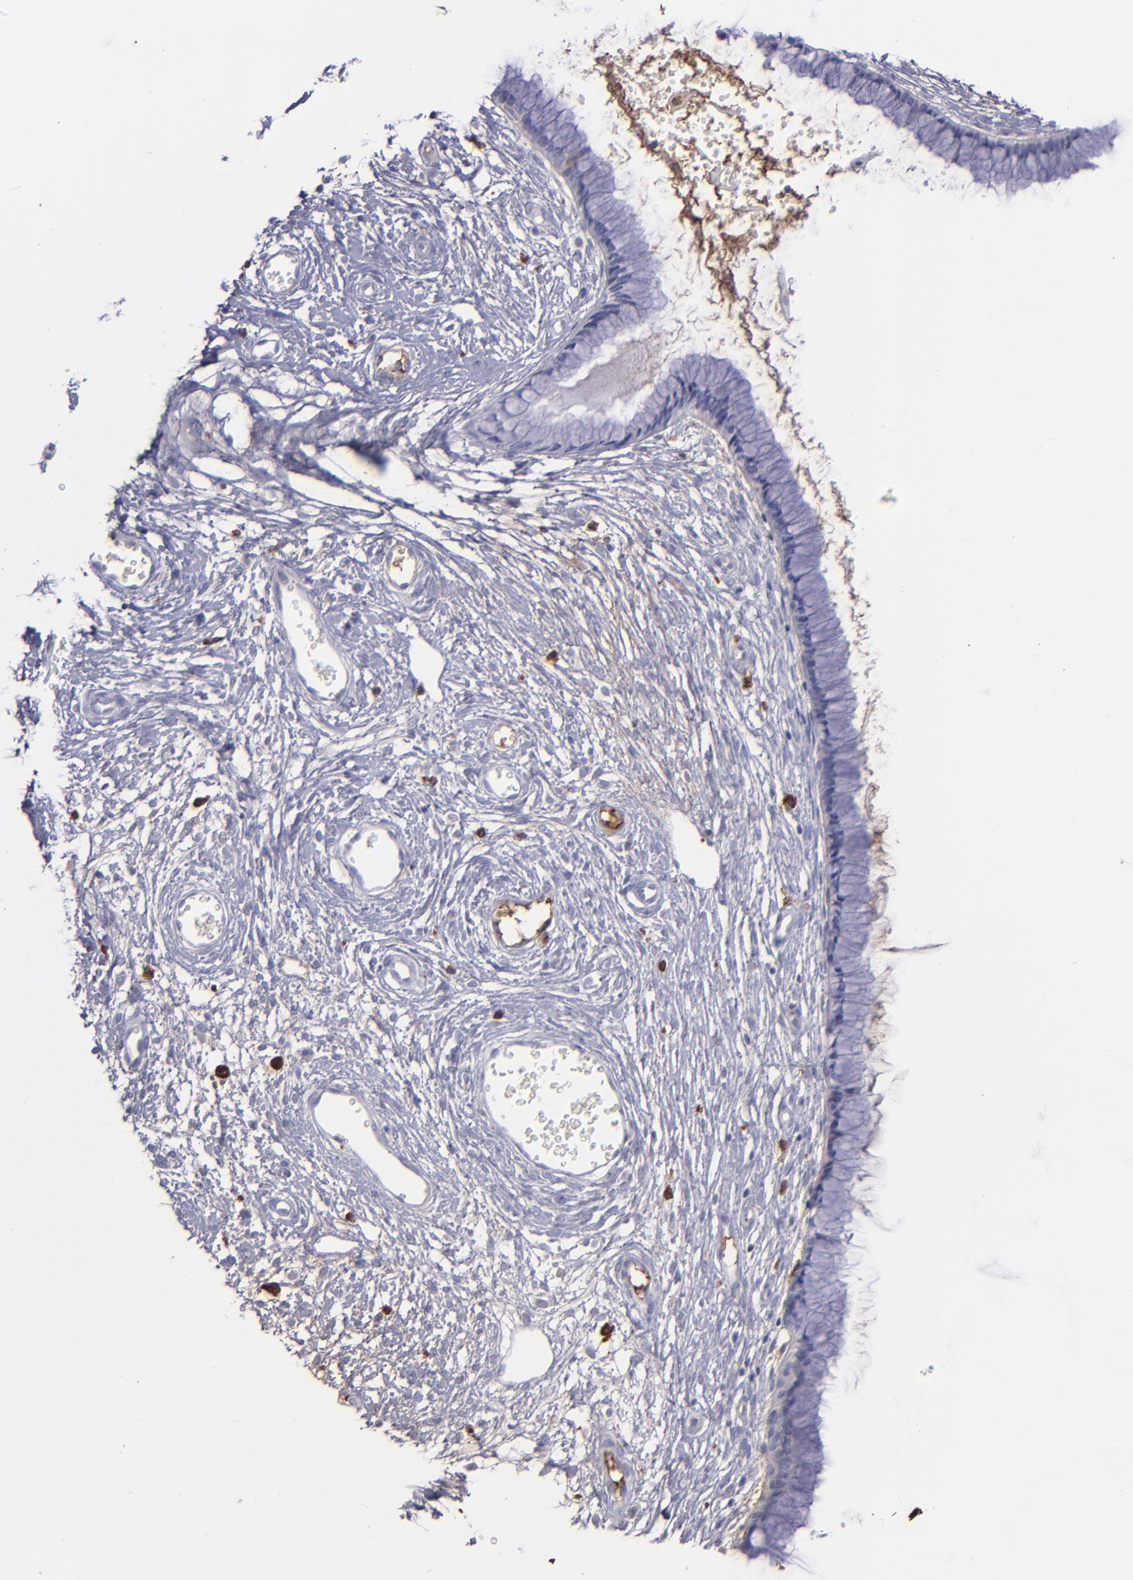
{"staining": {"intensity": "negative", "quantity": "none", "location": "none"}, "tissue": "cervix", "cell_type": "Glandular cells", "image_type": "normal", "snomed": [{"axis": "morphology", "description": "Normal tissue, NOS"}, {"axis": "topography", "description": "Cervix"}], "caption": "Image shows no significant protein expression in glandular cells of normal cervix. Nuclei are stained in blue.", "gene": "C1QA", "patient": {"sex": "female", "age": 55}}